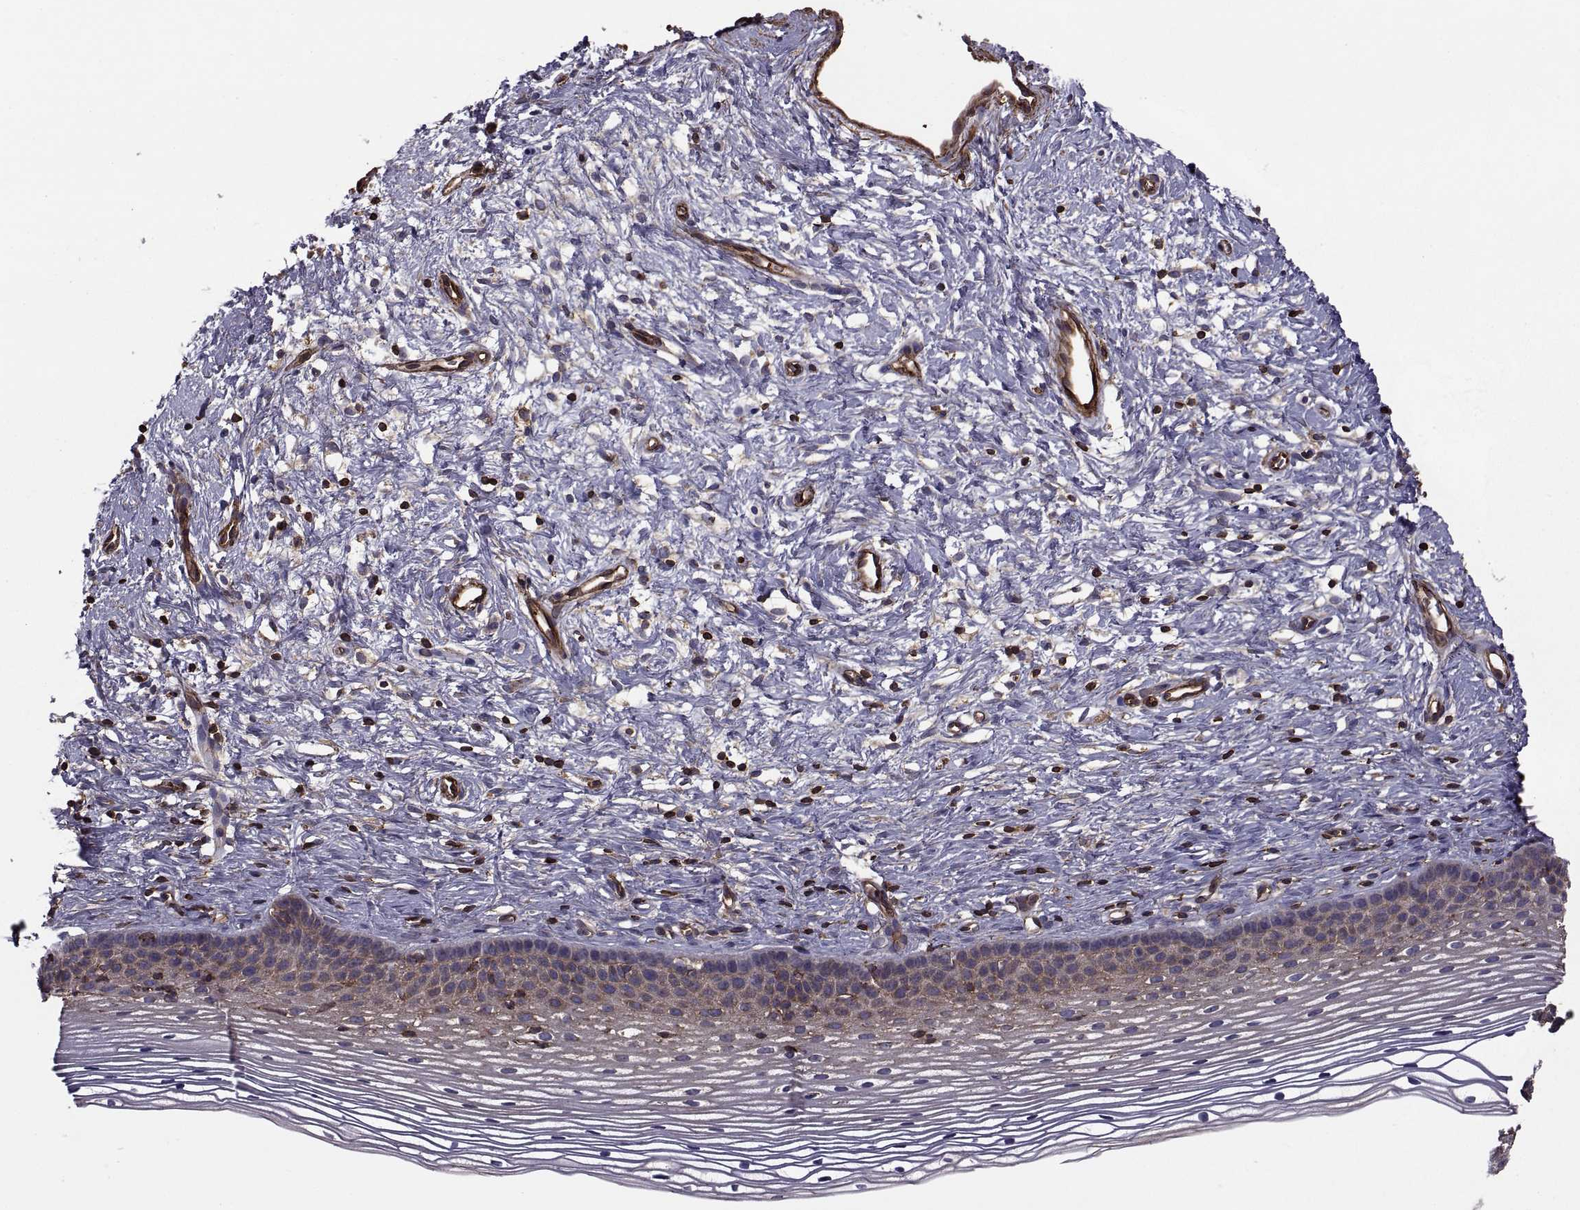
{"staining": {"intensity": "moderate", "quantity": "<25%", "location": "cytoplasmic/membranous"}, "tissue": "cervix", "cell_type": "Squamous epithelial cells", "image_type": "normal", "snomed": [{"axis": "morphology", "description": "Normal tissue, NOS"}, {"axis": "topography", "description": "Cervix"}], "caption": "DAB immunohistochemical staining of normal cervix shows moderate cytoplasmic/membranous protein positivity in approximately <25% of squamous epithelial cells.", "gene": "MYH9", "patient": {"sex": "female", "age": 39}}